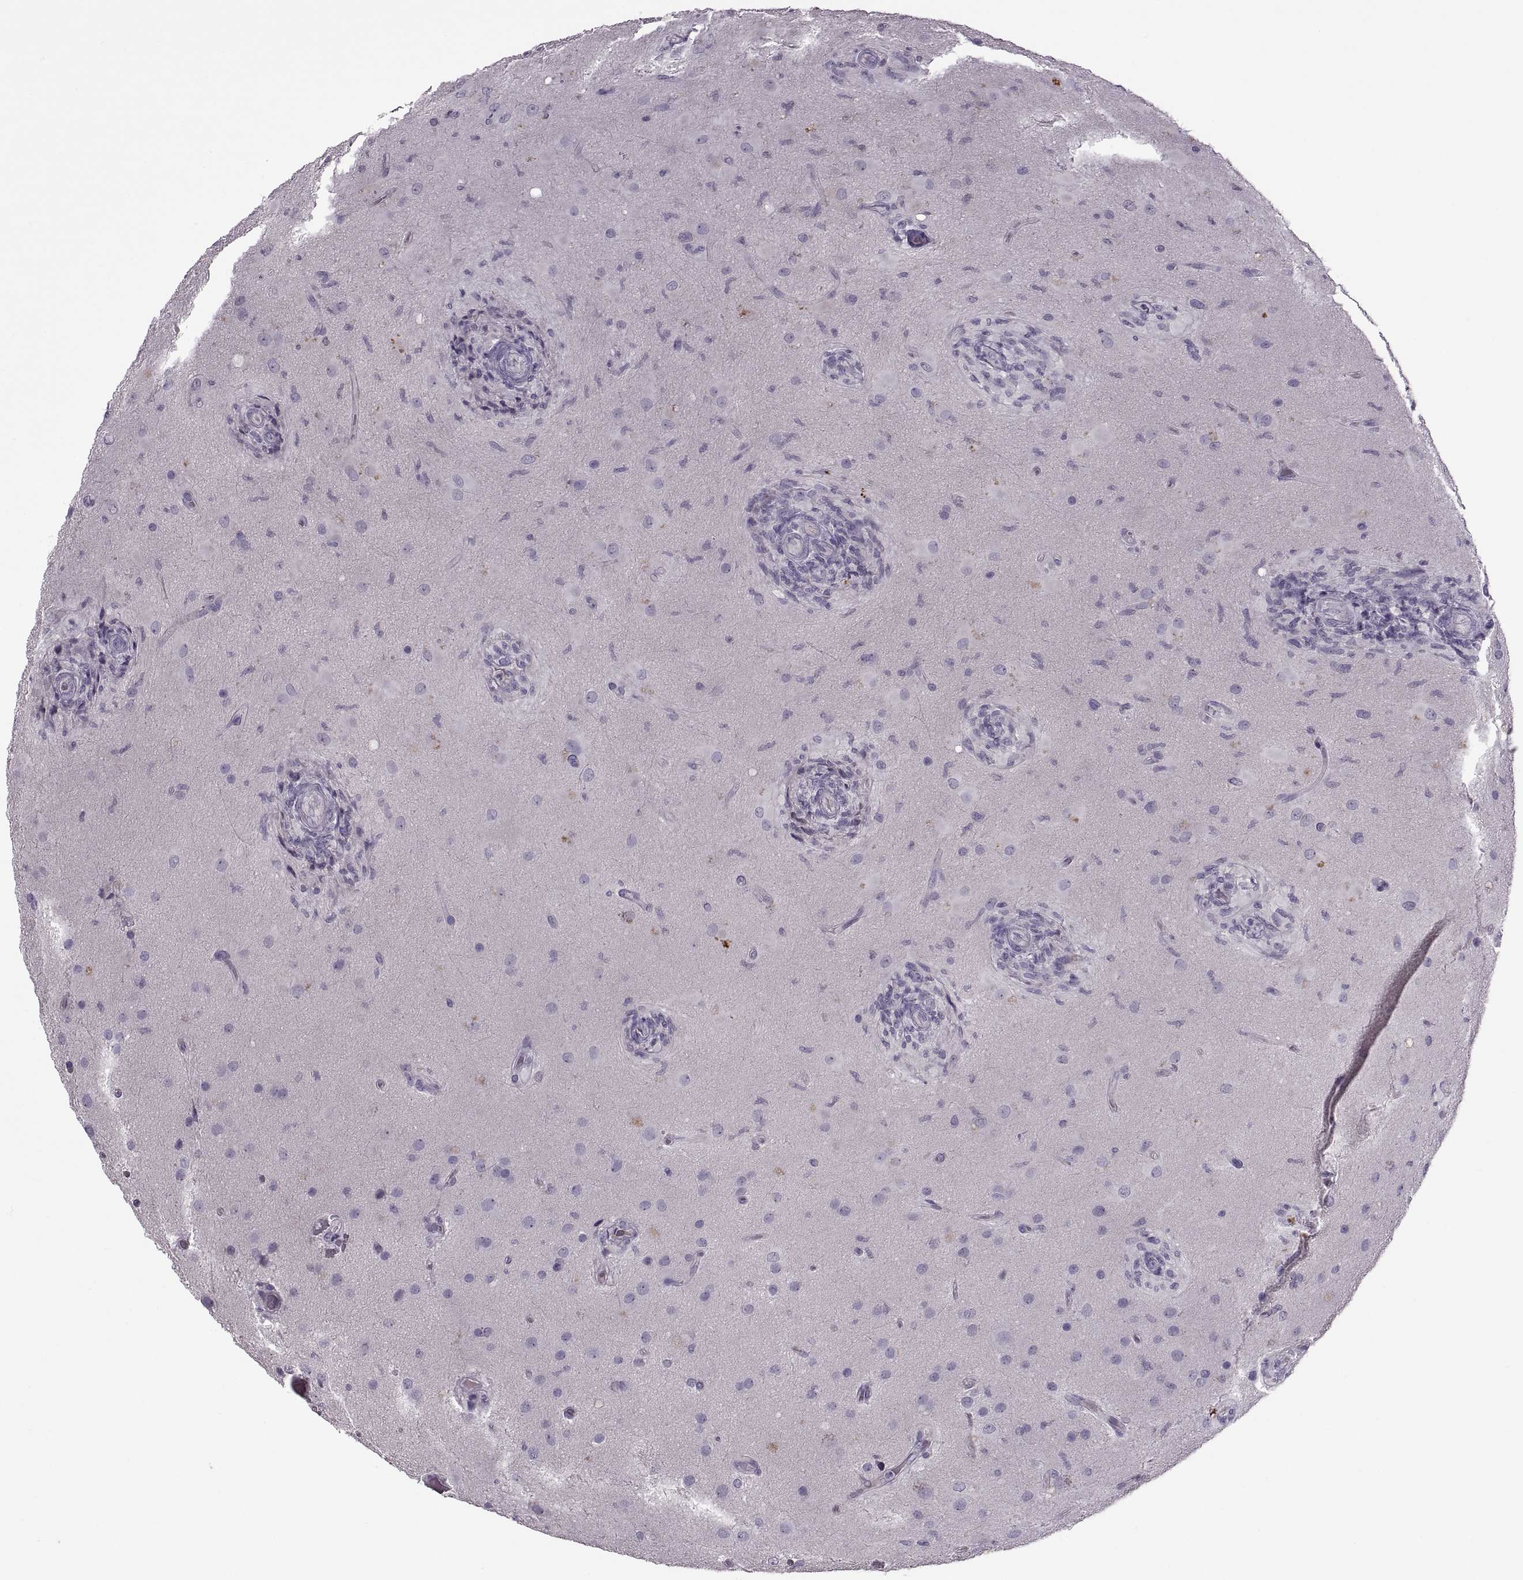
{"staining": {"intensity": "negative", "quantity": "none", "location": "none"}, "tissue": "glioma", "cell_type": "Tumor cells", "image_type": "cancer", "snomed": [{"axis": "morphology", "description": "Glioma, malignant, High grade"}, {"axis": "topography", "description": "Brain"}], "caption": "Immunohistochemical staining of human glioma shows no significant positivity in tumor cells.", "gene": "RSPH6A", "patient": {"sex": "male", "age": 68}}